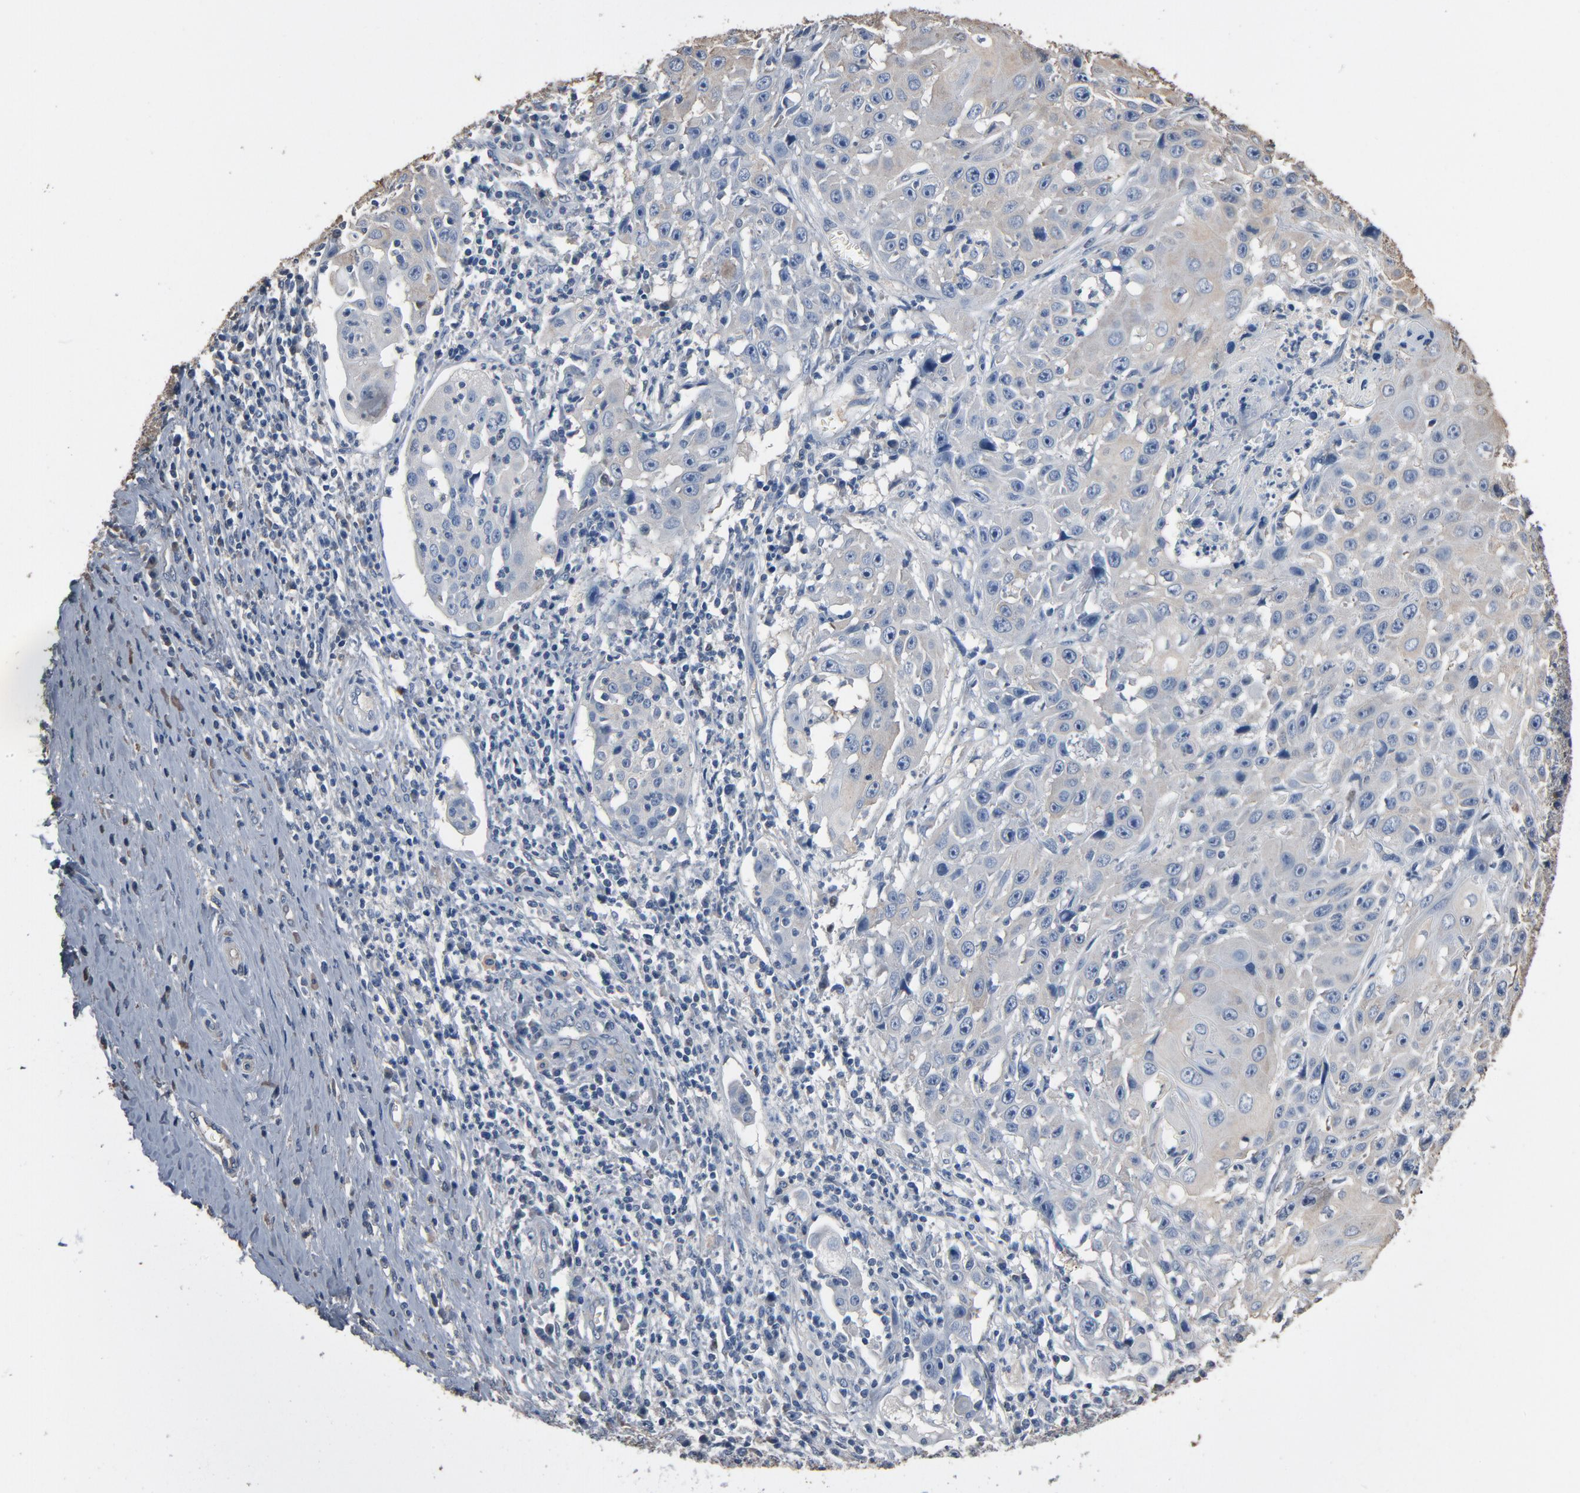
{"staining": {"intensity": "weak", "quantity": "<25%", "location": "cytoplasmic/membranous"}, "tissue": "cervical cancer", "cell_type": "Tumor cells", "image_type": "cancer", "snomed": [{"axis": "morphology", "description": "Squamous cell carcinoma, NOS"}, {"axis": "topography", "description": "Cervix"}], "caption": "Protein analysis of squamous cell carcinoma (cervical) shows no significant staining in tumor cells. The staining is performed using DAB brown chromogen with nuclei counter-stained in using hematoxylin.", "gene": "SOX6", "patient": {"sex": "female", "age": 39}}